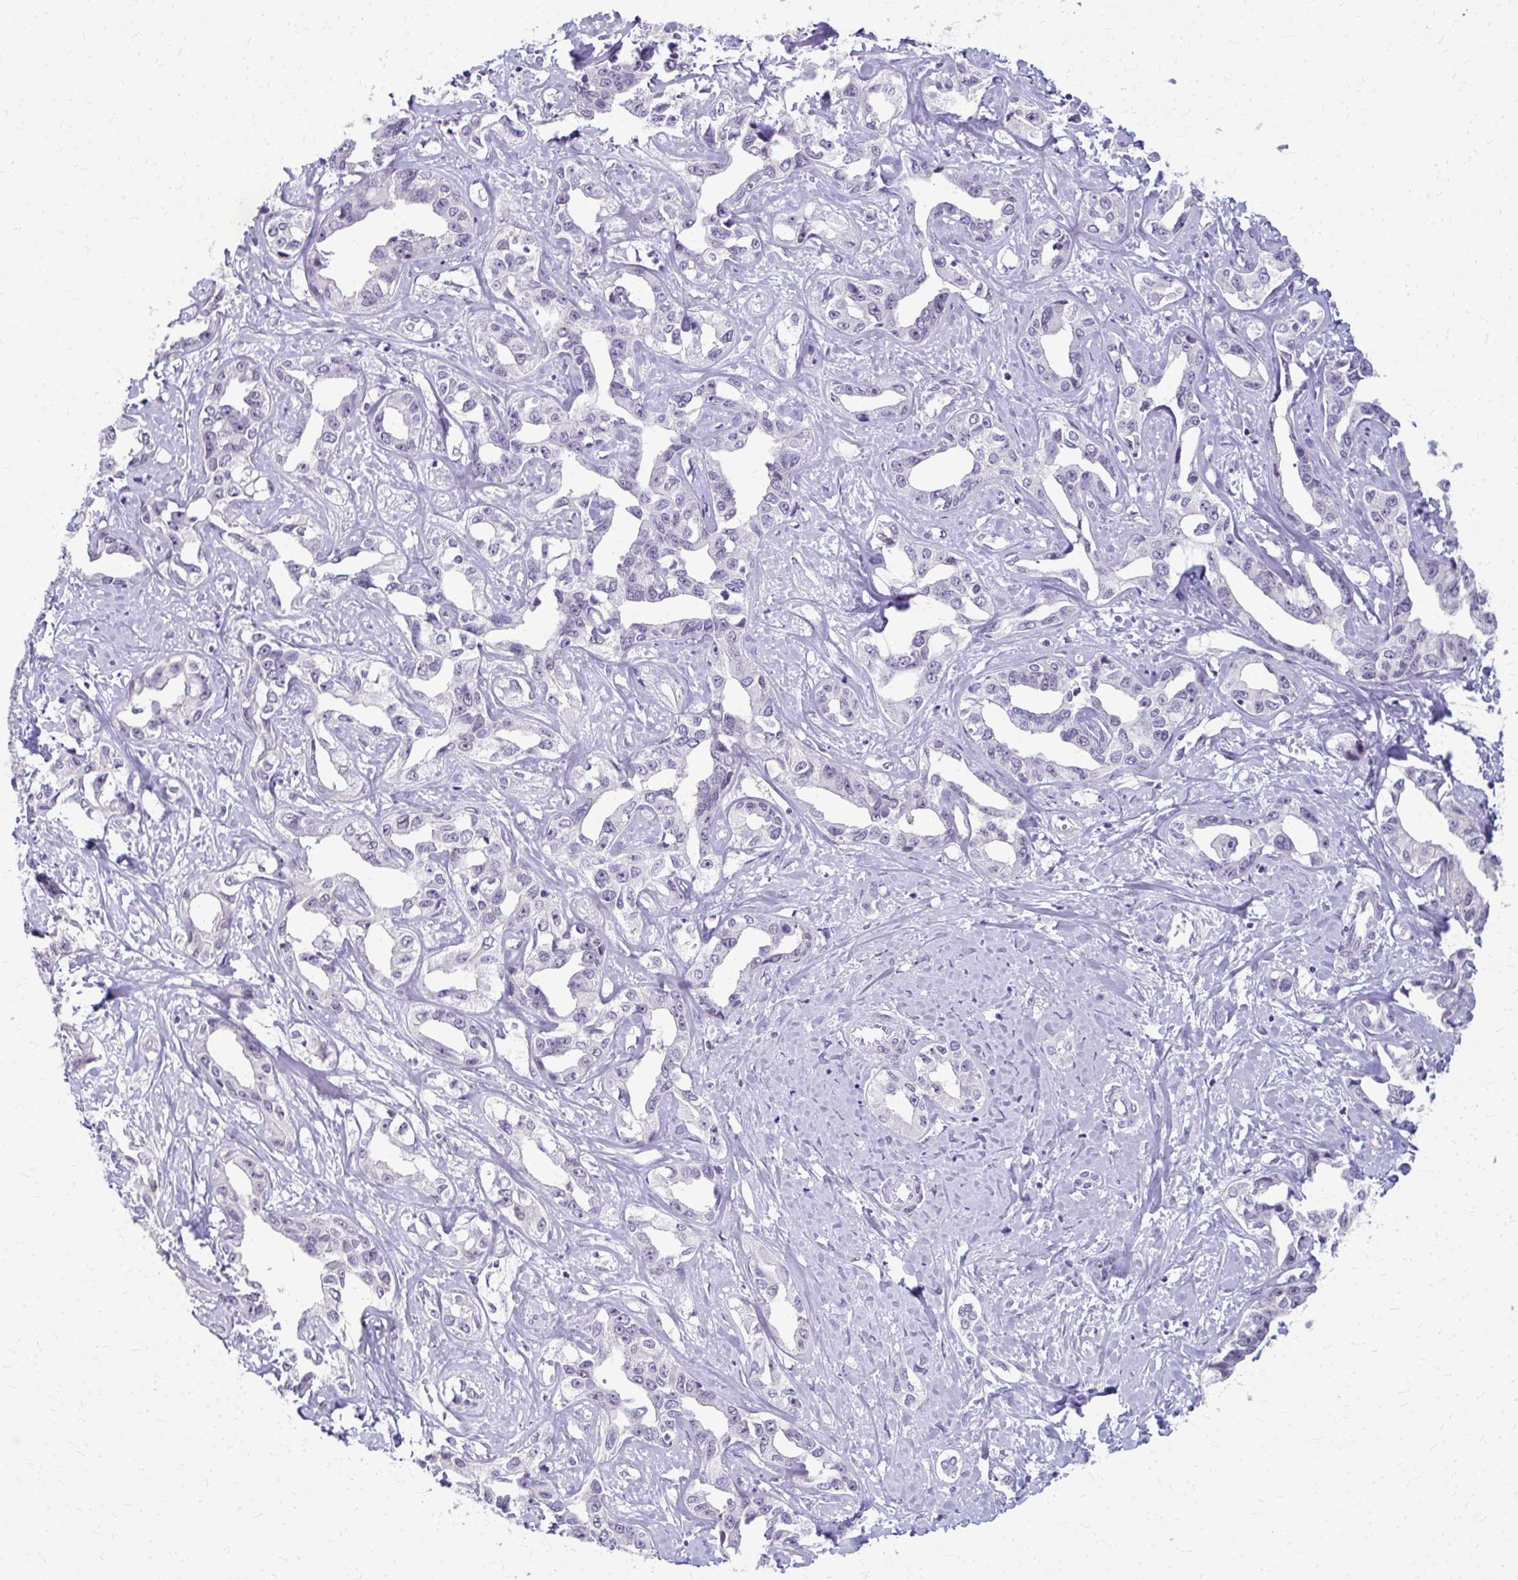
{"staining": {"intensity": "negative", "quantity": "none", "location": "none"}, "tissue": "liver cancer", "cell_type": "Tumor cells", "image_type": "cancer", "snomed": [{"axis": "morphology", "description": "Cholangiocarcinoma"}, {"axis": "topography", "description": "Liver"}], "caption": "DAB (3,3'-diaminobenzidine) immunohistochemical staining of liver cancer displays no significant staining in tumor cells.", "gene": "MAF1", "patient": {"sex": "male", "age": 59}}